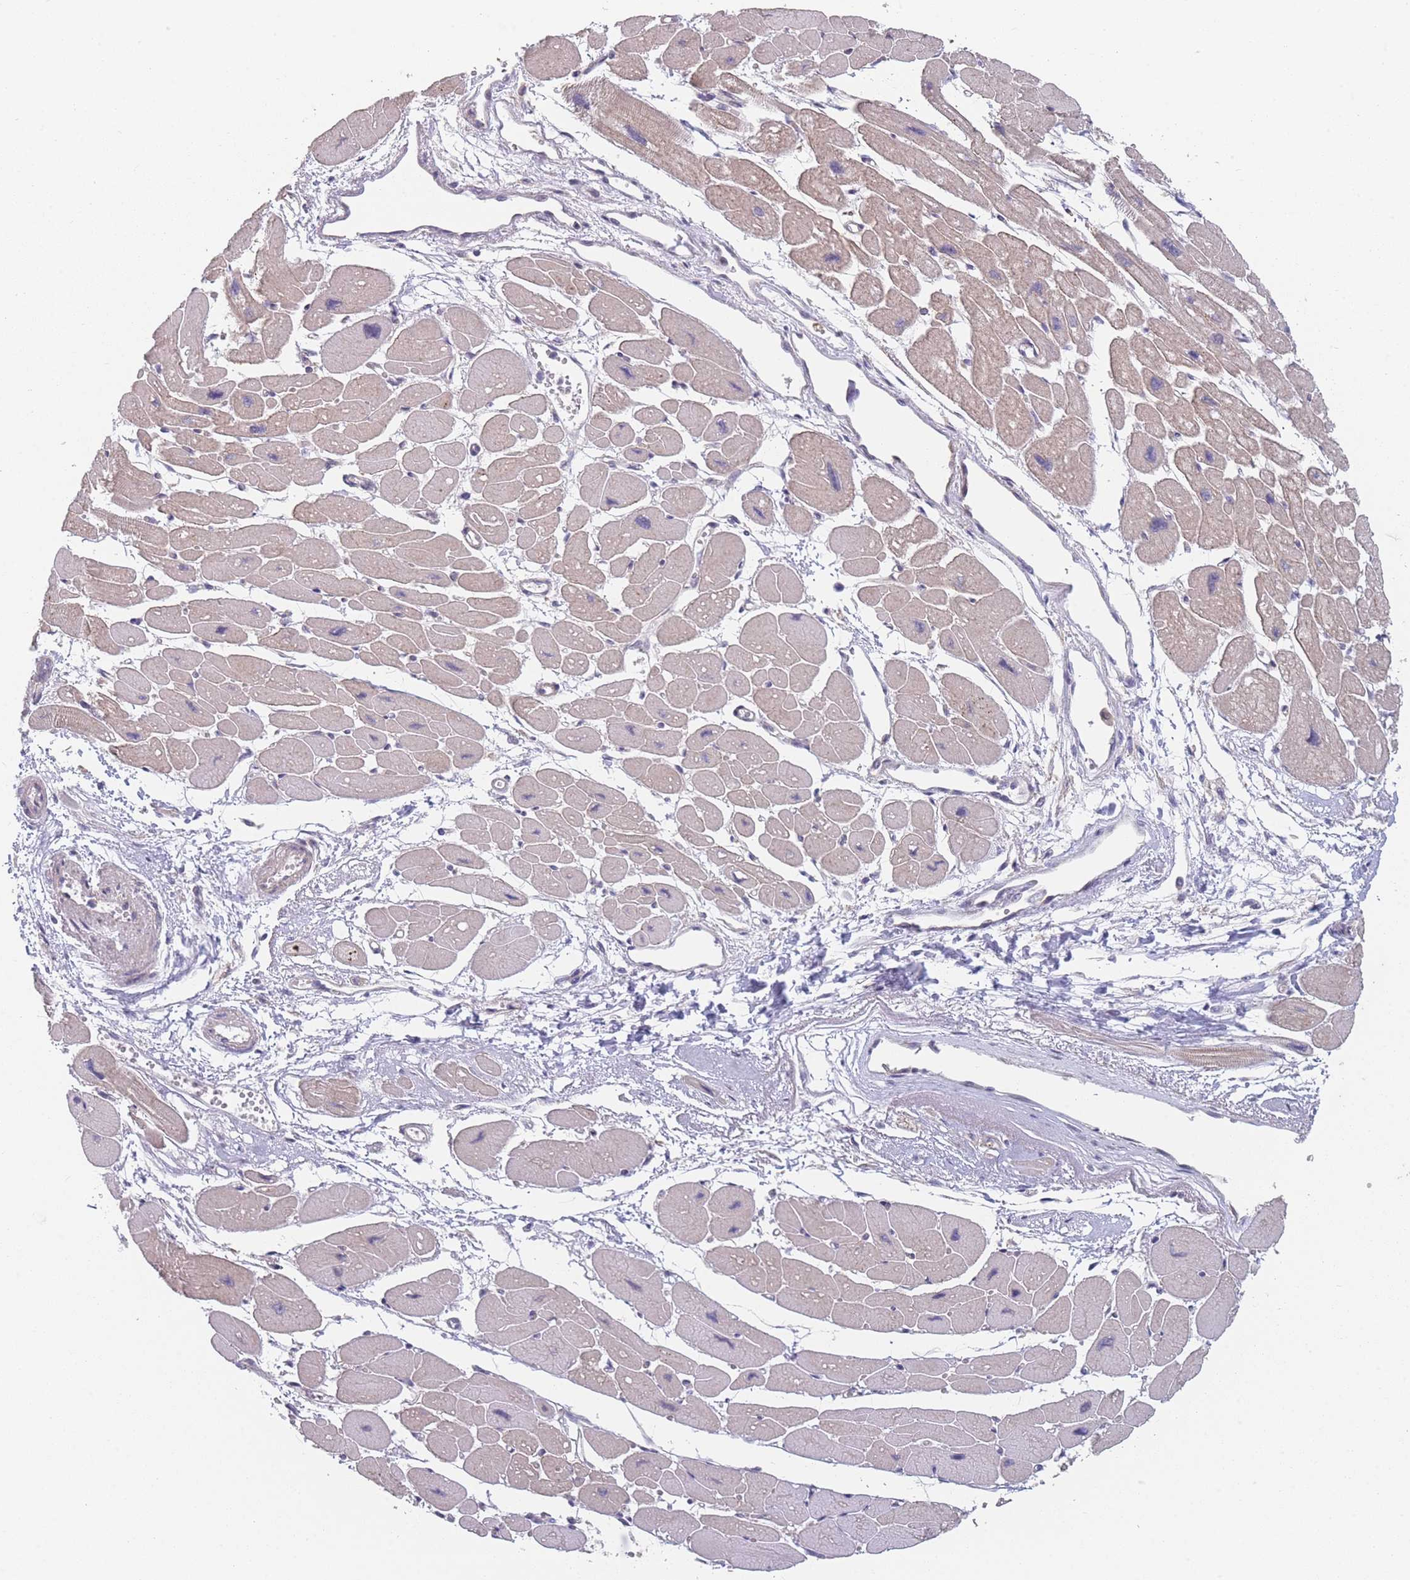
{"staining": {"intensity": "weak", "quantity": "25%-75%", "location": "cytoplasmic/membranous"}, "tissue": "heart muscle", "cell_type": "Cardiomyocytes", "image_type": "normal", "snomed": [{"axis": "morphology", "description": "Normal tissue, NOS"}, {"axis": "topography", "description": "Heart"}], "caption": "A micrograph of human heart muscle stained for a protein displays weak cytoplasmic/membranous brown staining in cardiomyocytes.", "gene": "ANKRD10", "patient": {"sex": "female", "age": 54}}